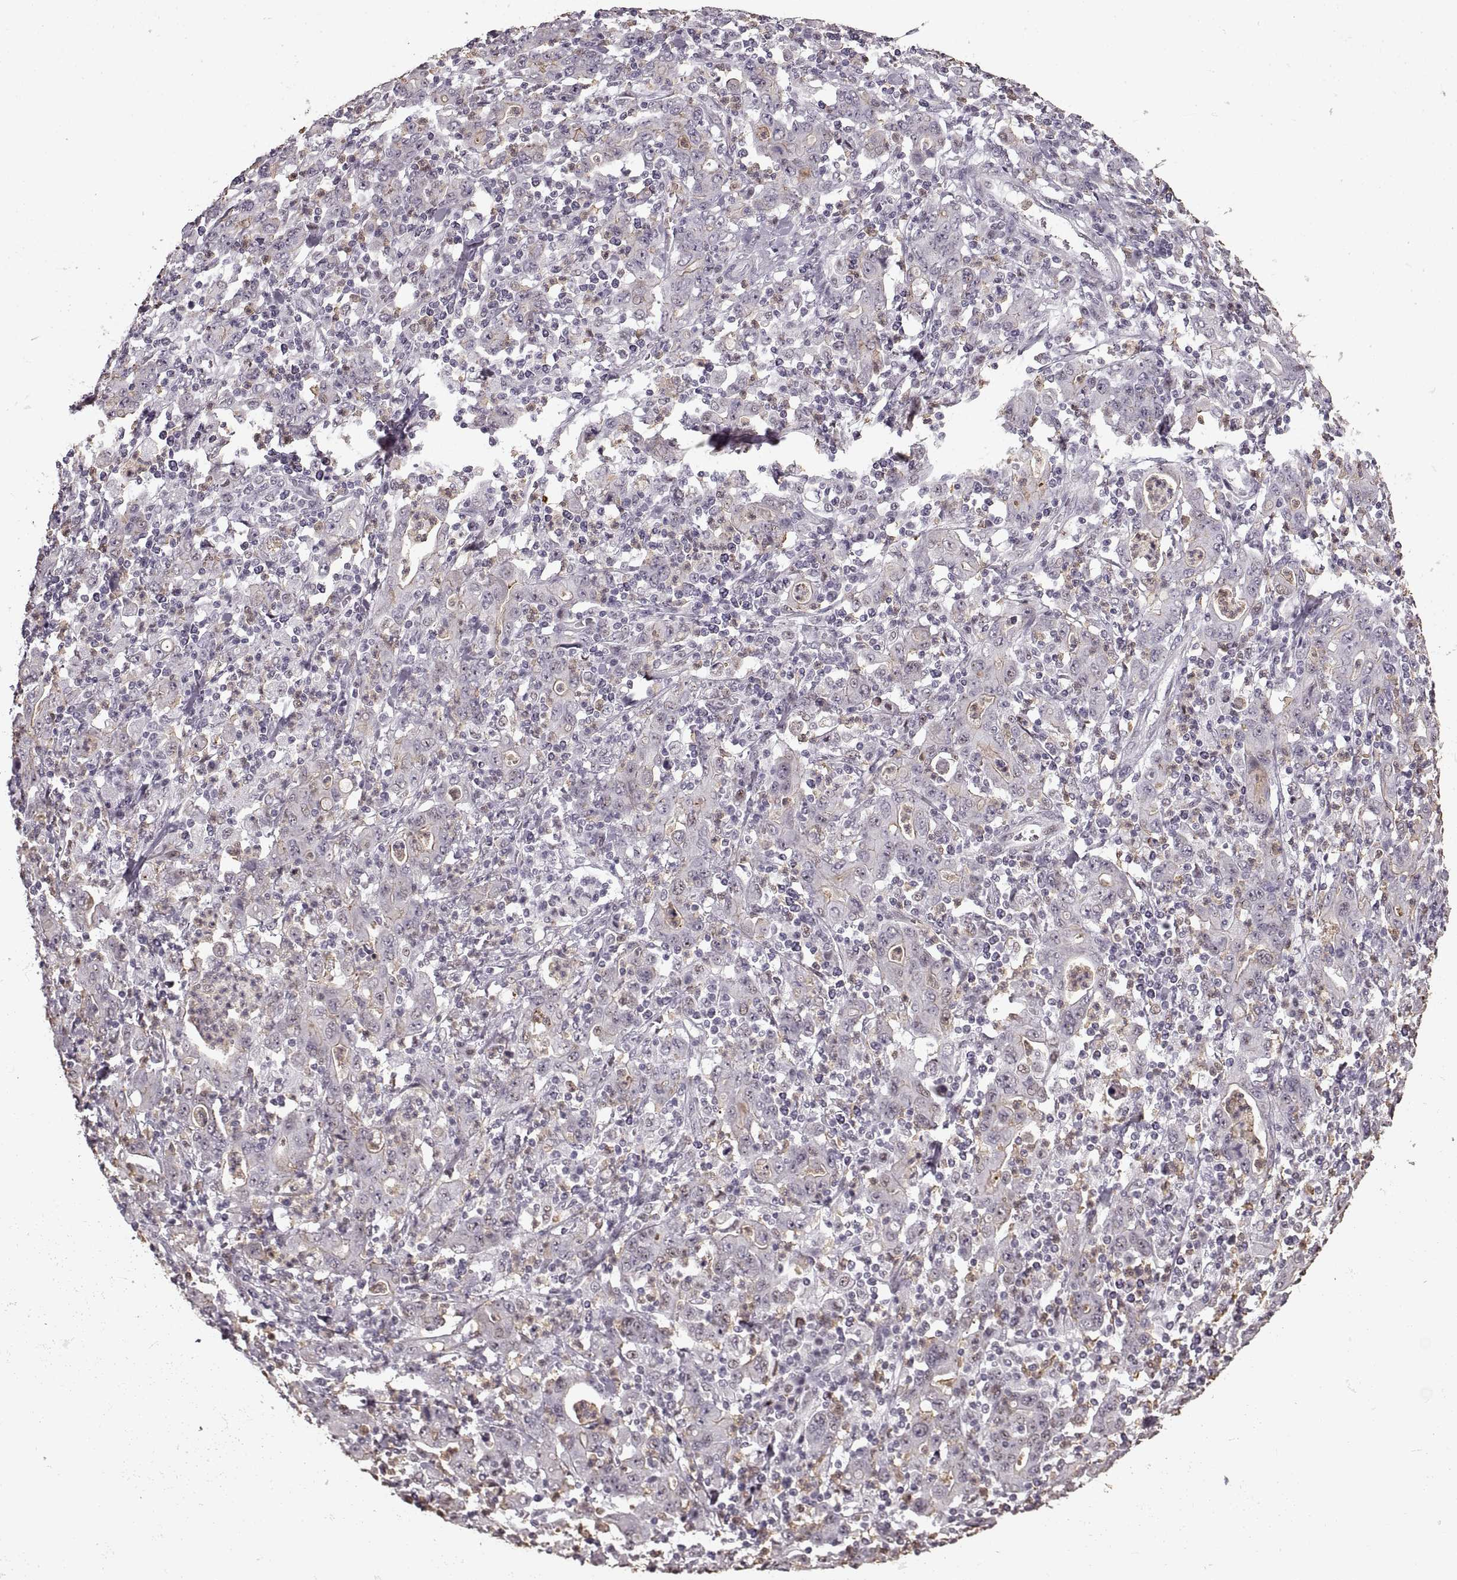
{"staining": {"intensity": "negative", "quantity": "none", "location": "none"}, "tissue": "stomach cancer", "cell_type": "Tumor cells", "image_type": "cancer", "snomed": [{"axis": "morphology", "description": "Adenocarcinoma, NOS"}, {"axis": "topography", "description": "Stomach, upper"}], "caption": "Protein analysis of stomach cancer (adenocarcinoma) demonstrates no significant positivity in tumor cells.", "gene": "PALS1", "patient": {"sex": "male", "age": 69}}